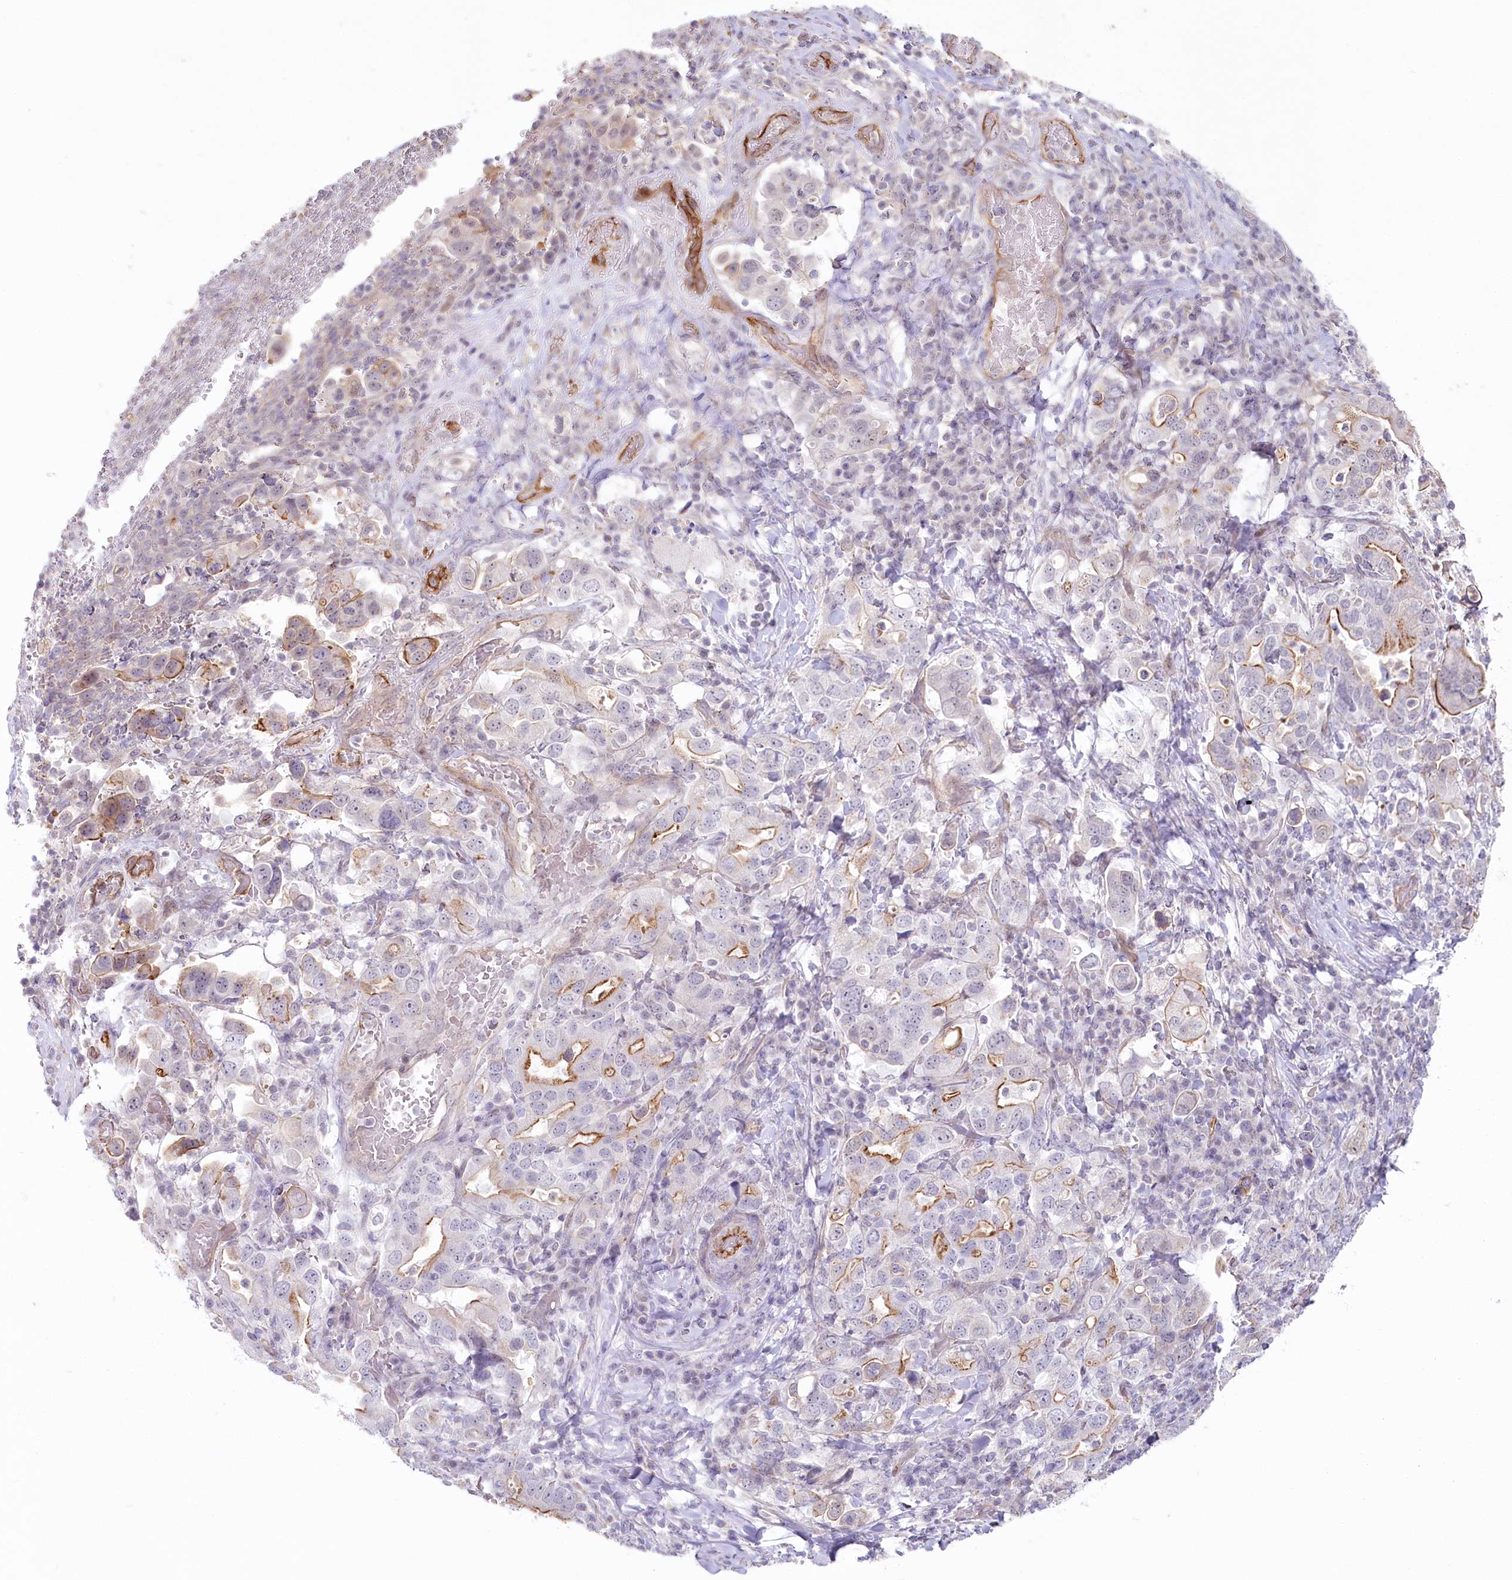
{"staining": {"intensity": "moderate", "quantity": "<25%", "location": "cytoplasmic/membranous"}, "tissue": "stomach cancer", "cell_type": "Tumor cells", "image_type": "cancer", "snomed": [{"axis": "morphology", "description": "Adenocarcinoma, NOS"}, {"axis": "topography", "description": "Stomach, upper"}], "caption": "A low amount of moderate cytoplasmic/membranous expression is appreciated in about <25% of tumor cells in adenocarcinoma (stomach) tissue. (IHC, brightfield microscopy, high magnification).", "gene": "ABHD8", "patient": {"sex": "male", "age": 62}}